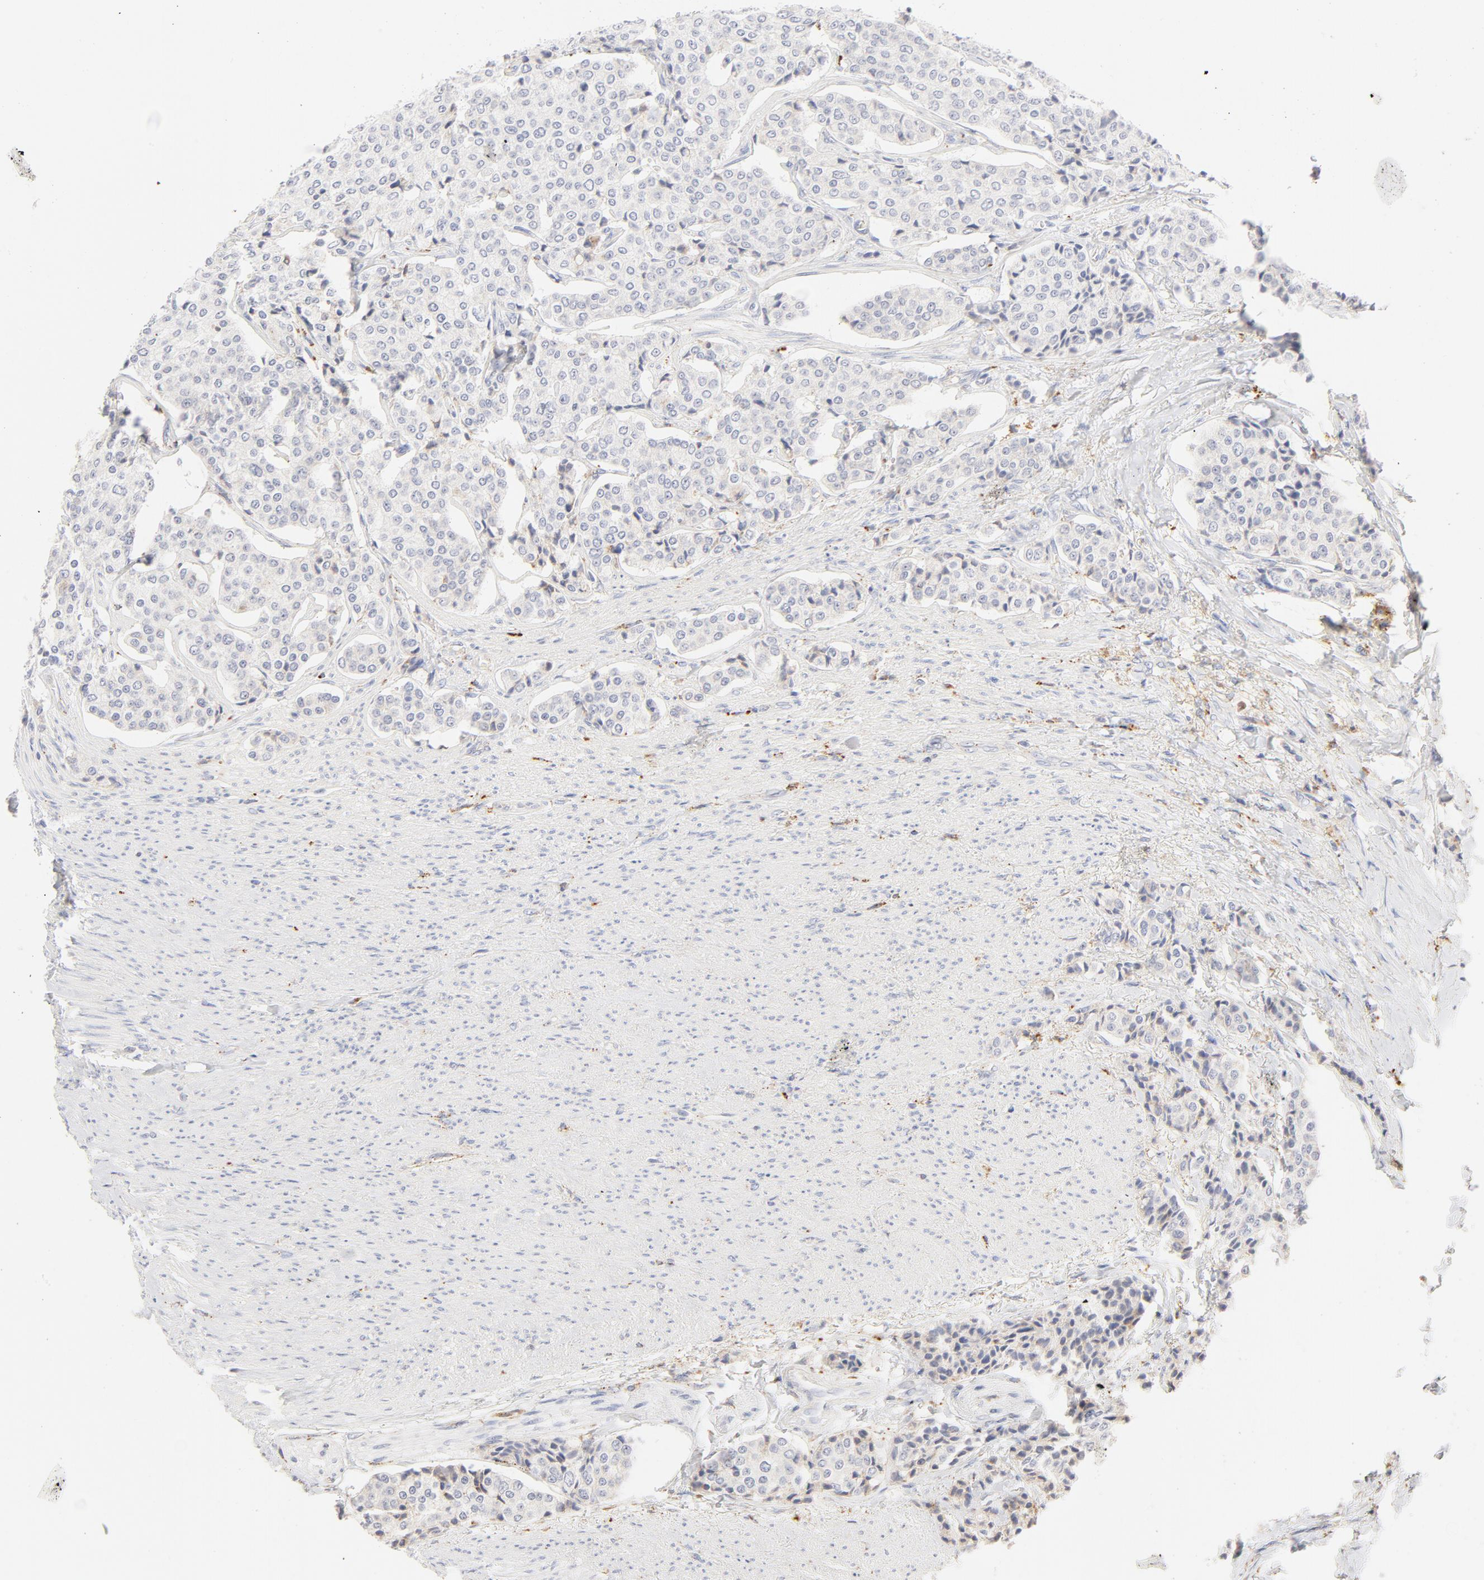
{"staining": {"intensity": "negative", "quantity": "none", "location": "none"}, "tissue": "carcinoid", "cell_type": "Tumor cells", "image_type": "cancer", "snomed": [{"axis": "morphology", "description": "Carcinoid, malignant, NOS"}, {"axis": "topography", "description": "Colon"}], "caption": "DAB immunohistochemical staining of human carcinoid reveals no significant expression in tumor cells. The staining was performed using DAB (3,3'-diaminobenzidine) to visualize the protein expression in brown, while the nuclei were stained in blue with hematoxylin (Magnification: 20x).", "gene": "CTSH", "patient": {"sex": "female", "age": 61}}